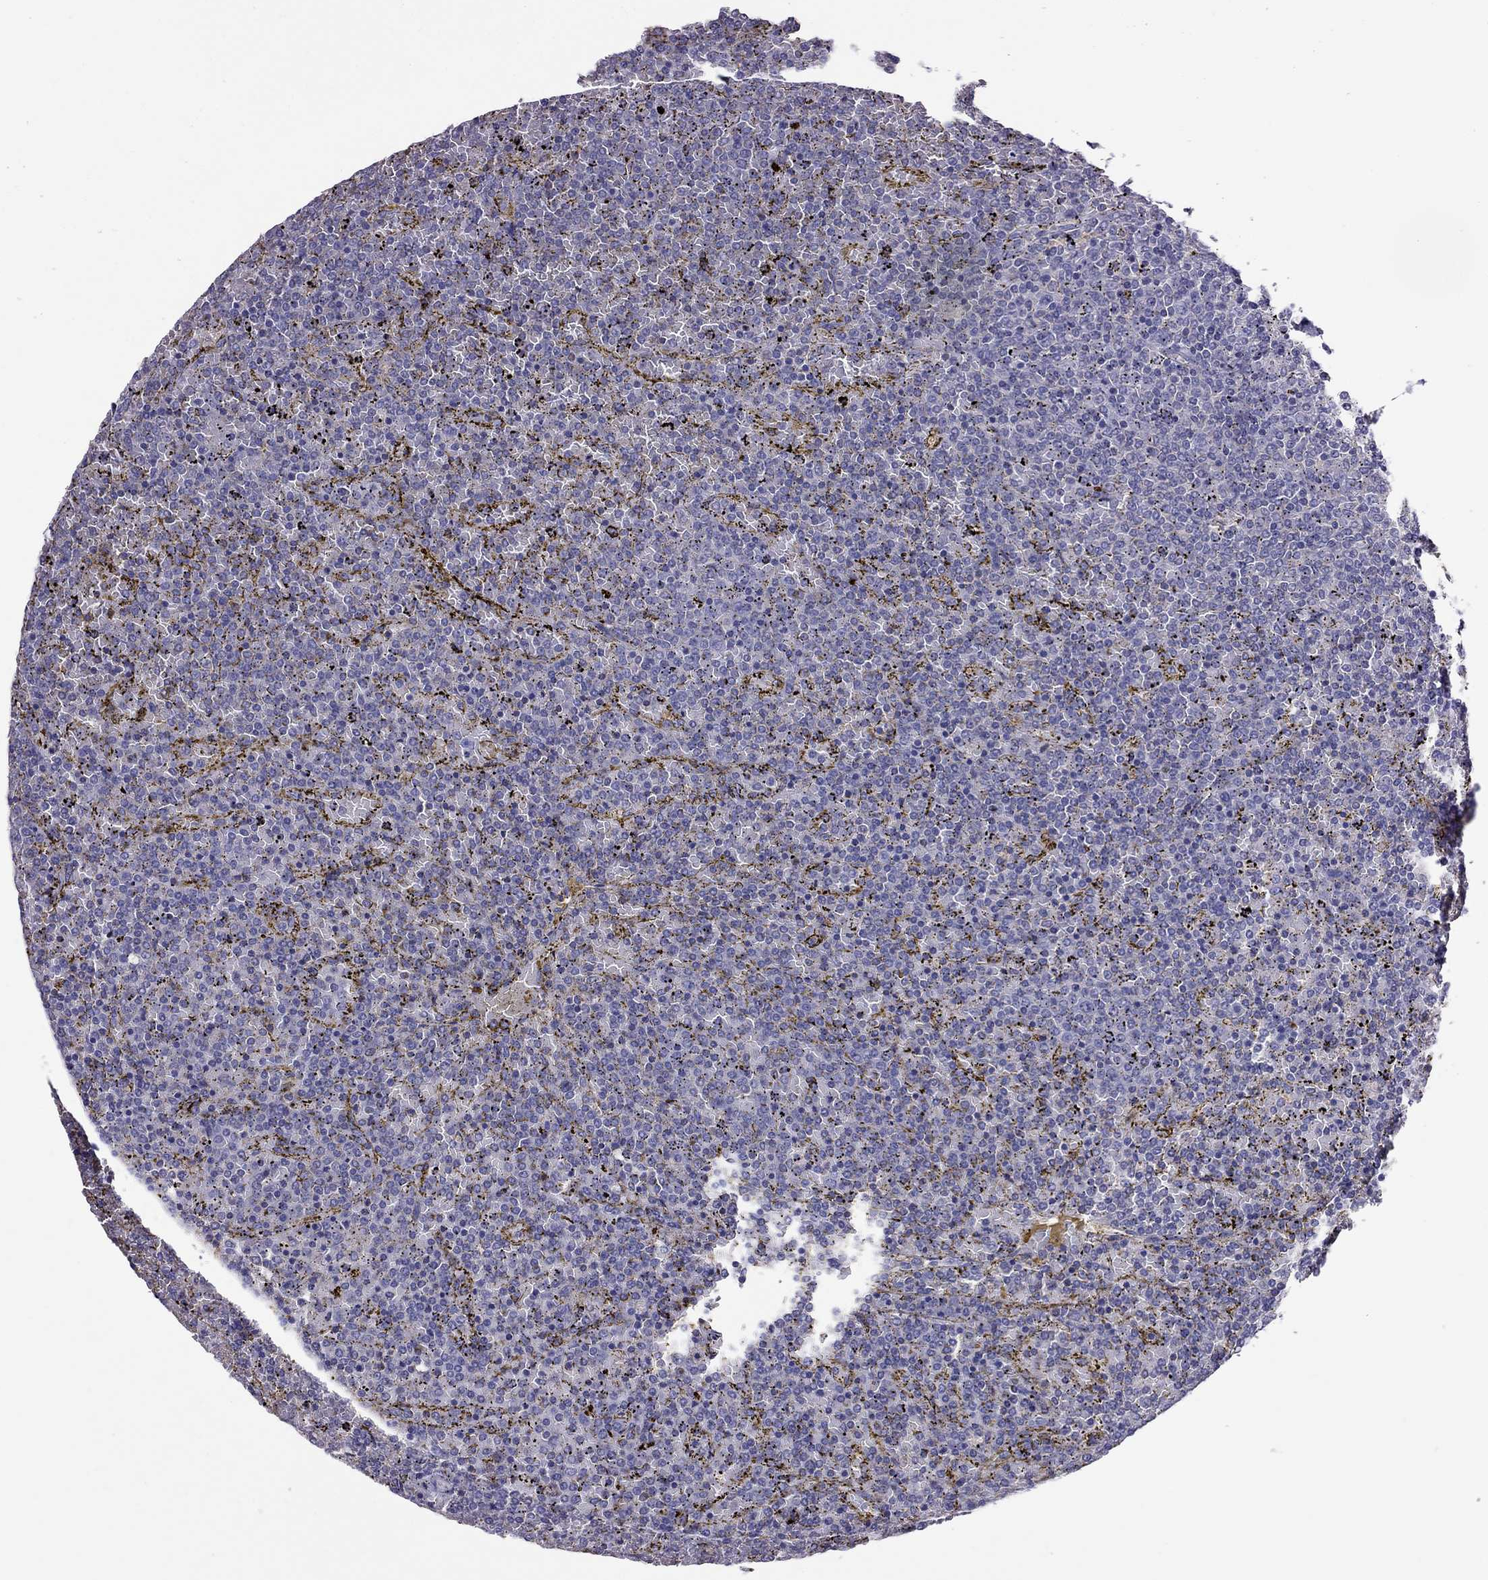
{"staining": {"intensity": "negative", "quantity": "none", "location": "none"}, "tissue": "lymphoma", "cell_type": "Tumor cells", "image_type": "cancer", "snomed": [{"axis": "morphology", "description": "Malignant lymphoma, non-Hodgkin's type, Low grade"}, {"axis": "topography", "description": "Spleen"}], "caption": "Human malignant lymphoma, non-Hodgkin's type (low-grade) stained for a protein using immunohistochemistry shows no expression in tumor cells.", "gene": "TEX22", "patient": {"sex": "female", "age": 77}}